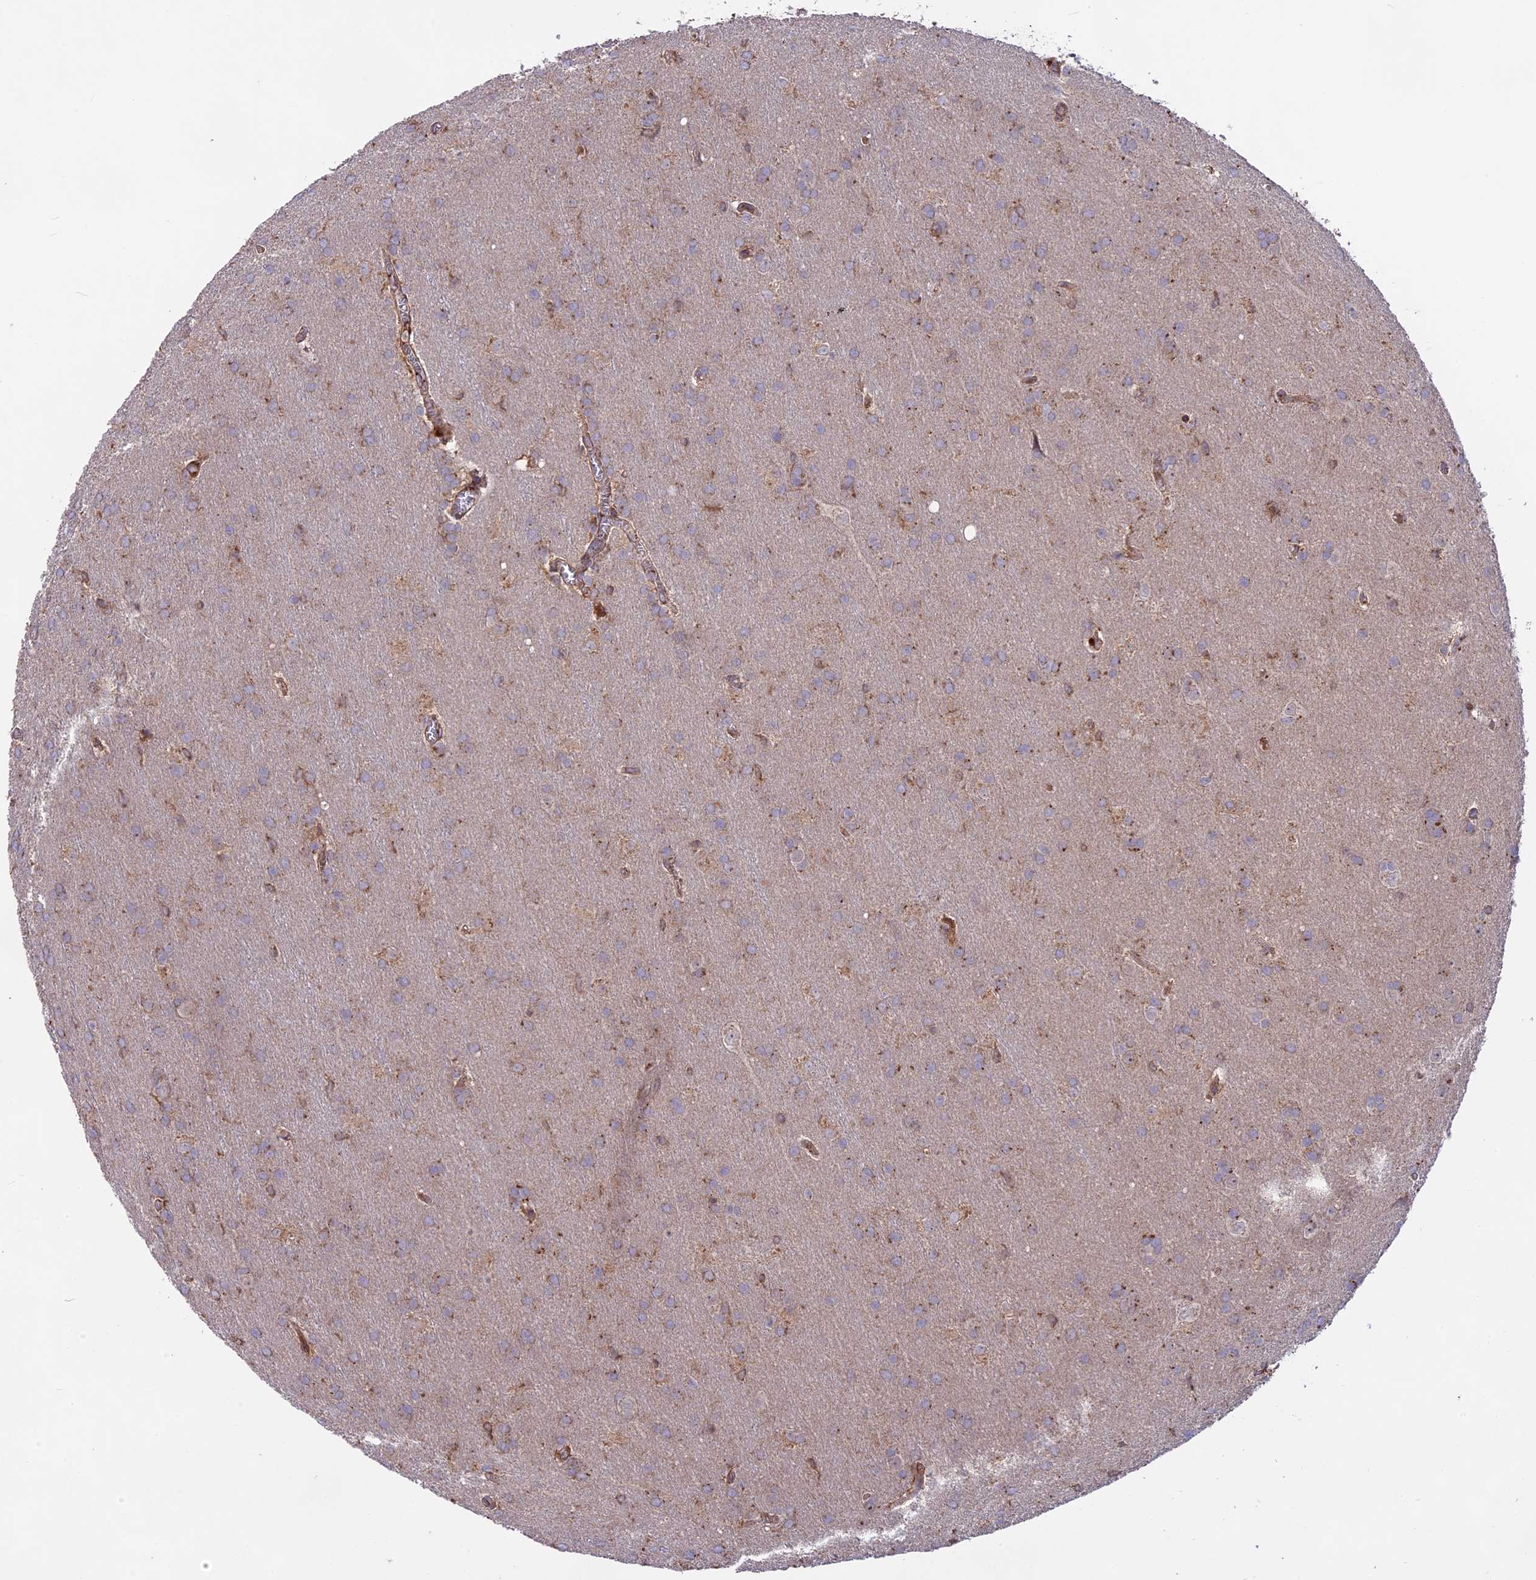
{"staining": {"intensity": "weak", "quantity": ">75%", "location": "cytoplasmic/membranous"}, "tissue": "glioma", "cell_type": "Tumor cells", "image_type": "cancer", "snomed": [{"axis": "morphology", "description": "Glioma, malignant, Low grade"}, {"axis": "topography", "description": "Brain"}], "caption": "Malignant glioma (low-grade) stained with a brown dye displays weak cytoplasmic/membranous positive positivity in approximately >75% of tumor cells.", "gene": "NUDT8", "patient": {"sex": "female", "age": 32}}